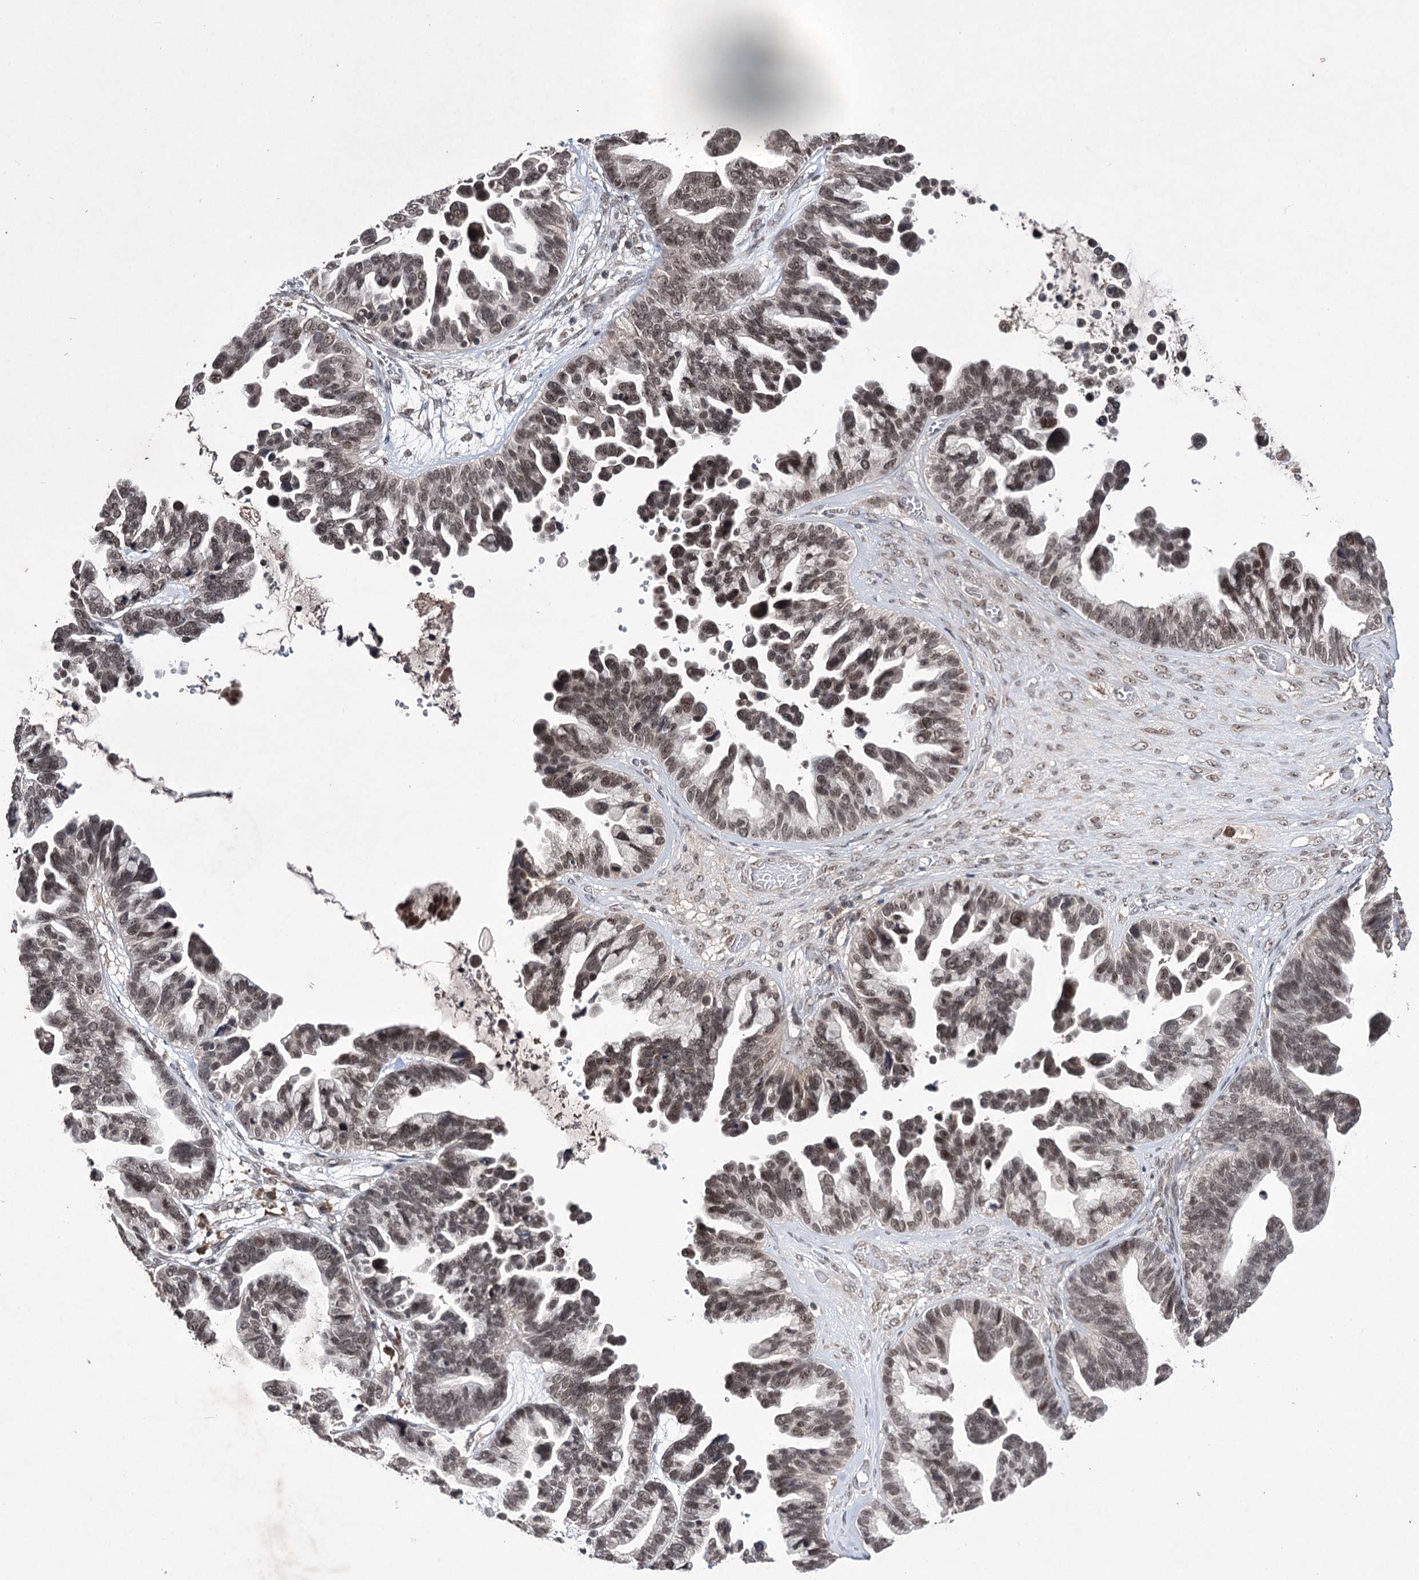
{"staining": {"intensity": "weak", "quantity": ">75%", "location": "nuclear"}, "tissue": "ovarian cancer", "cell_type": "Tumor cells", "image_type": "cancer", "snomed": [{"axis": "morphology", "description": "Cystadenocarcinoma, serous, NOS"}, {"axis": "topography", "description": "Ovary"}], "caption": "A low amount of weak nuclear expression is present in about >75% of tumor cells in serous cystadenocarcinoma (ovarian) tissue.", "gene": "VGLL4", "patient": {"sex": "female", "age": 56}}